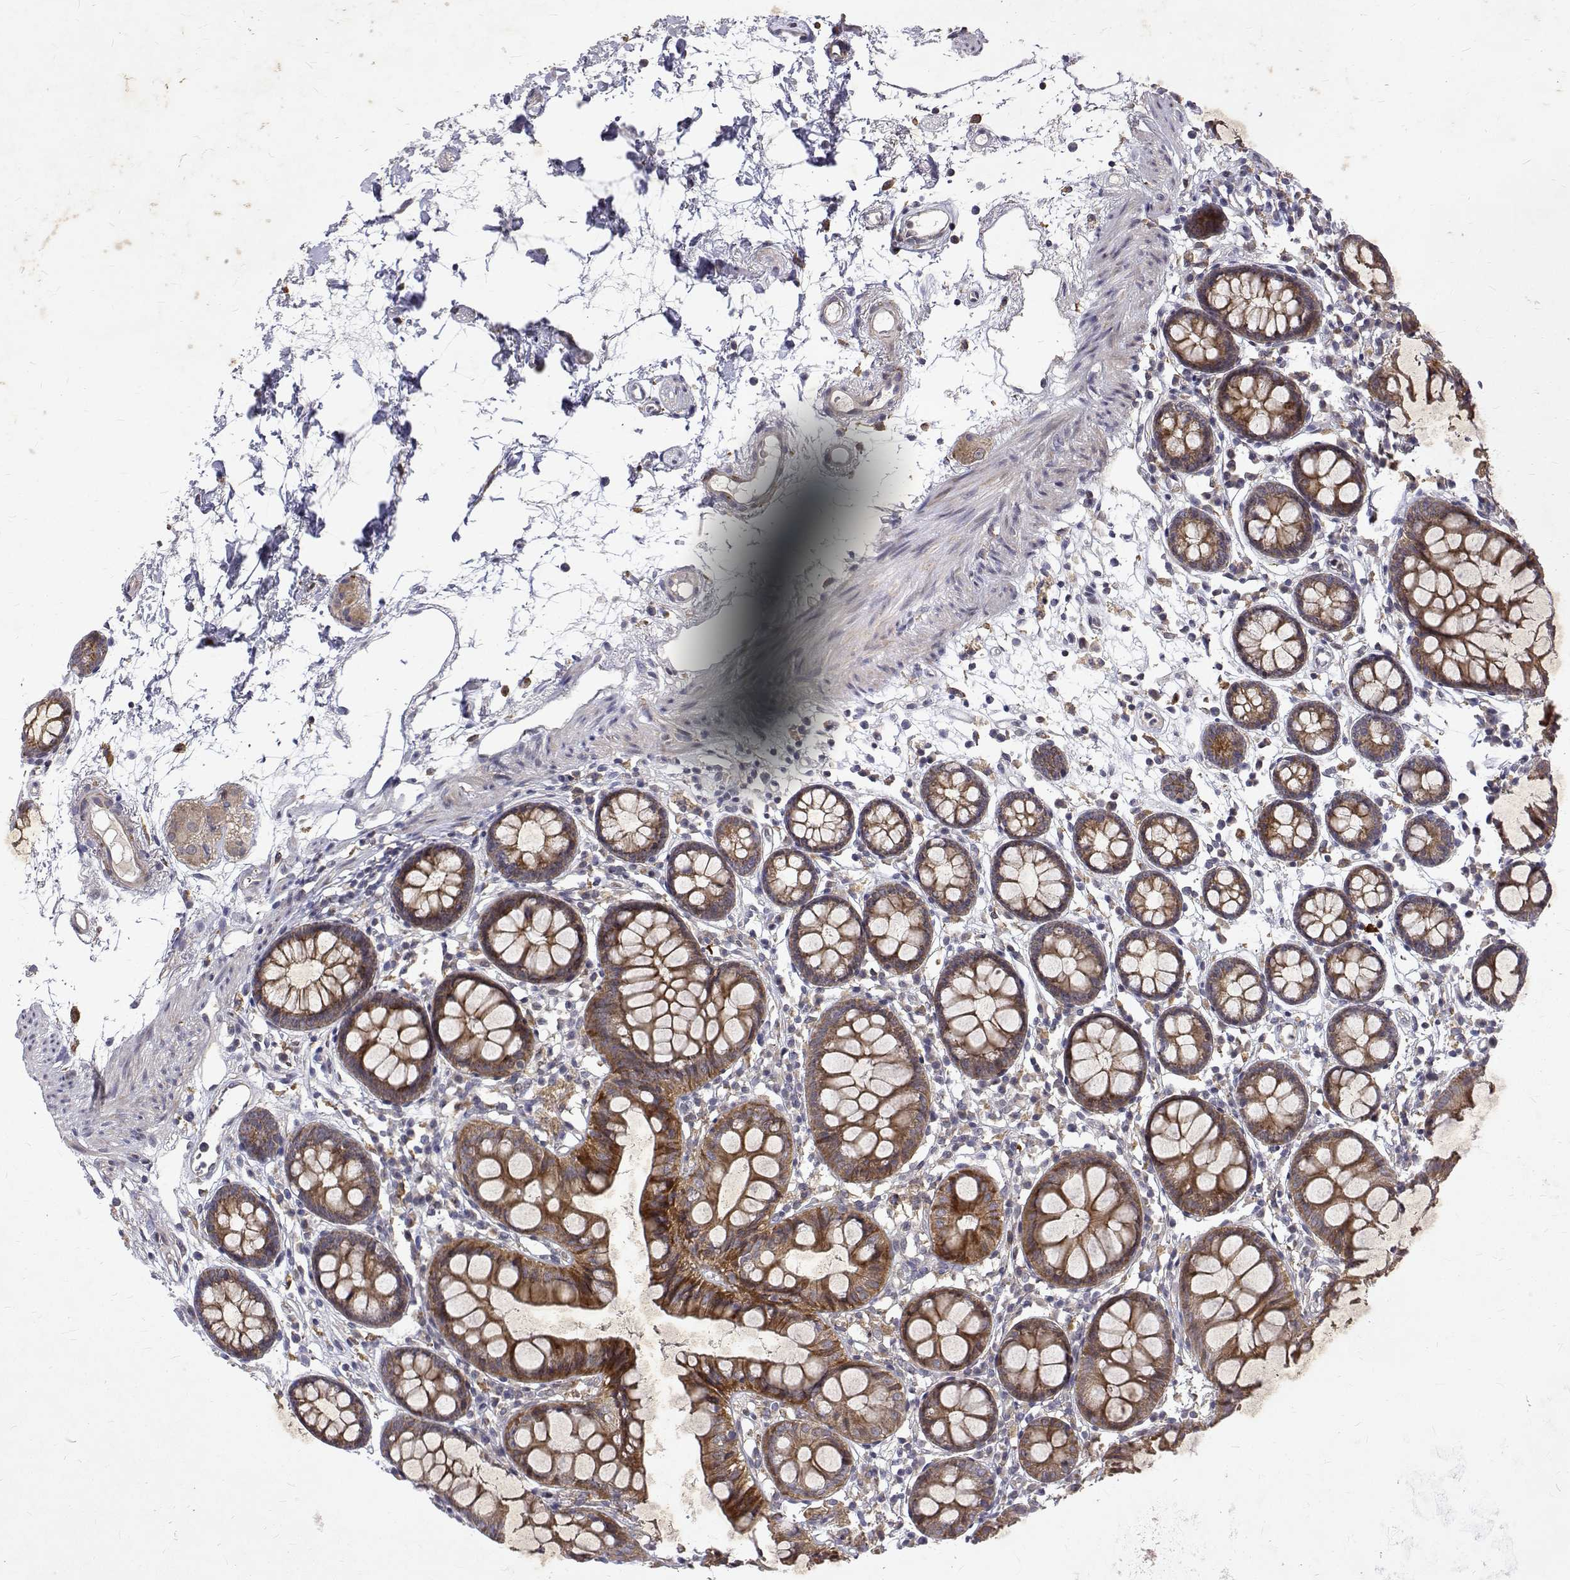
{"staining": {"intensity": "weak", "quantity": "25%-75%", "location": "cytoplasmic/membranous"}, "tissue": "colon", "cell_type": "Endothelial cells", "image_type": "normal", "snomed": [{"axis": "morphology", "description": "Normal tissue, NOS"}, {"axis": "topography", "description": "Colon"}], "caption": "This photomicrograph demonstrates IHC staining of benign human colon, with low weak cytoplasmic/membranous positivity in approximately 25%-75% of endothelial cells.", "gene": "ALKBH8", "patient": {"sex": "female", "age": 84}}